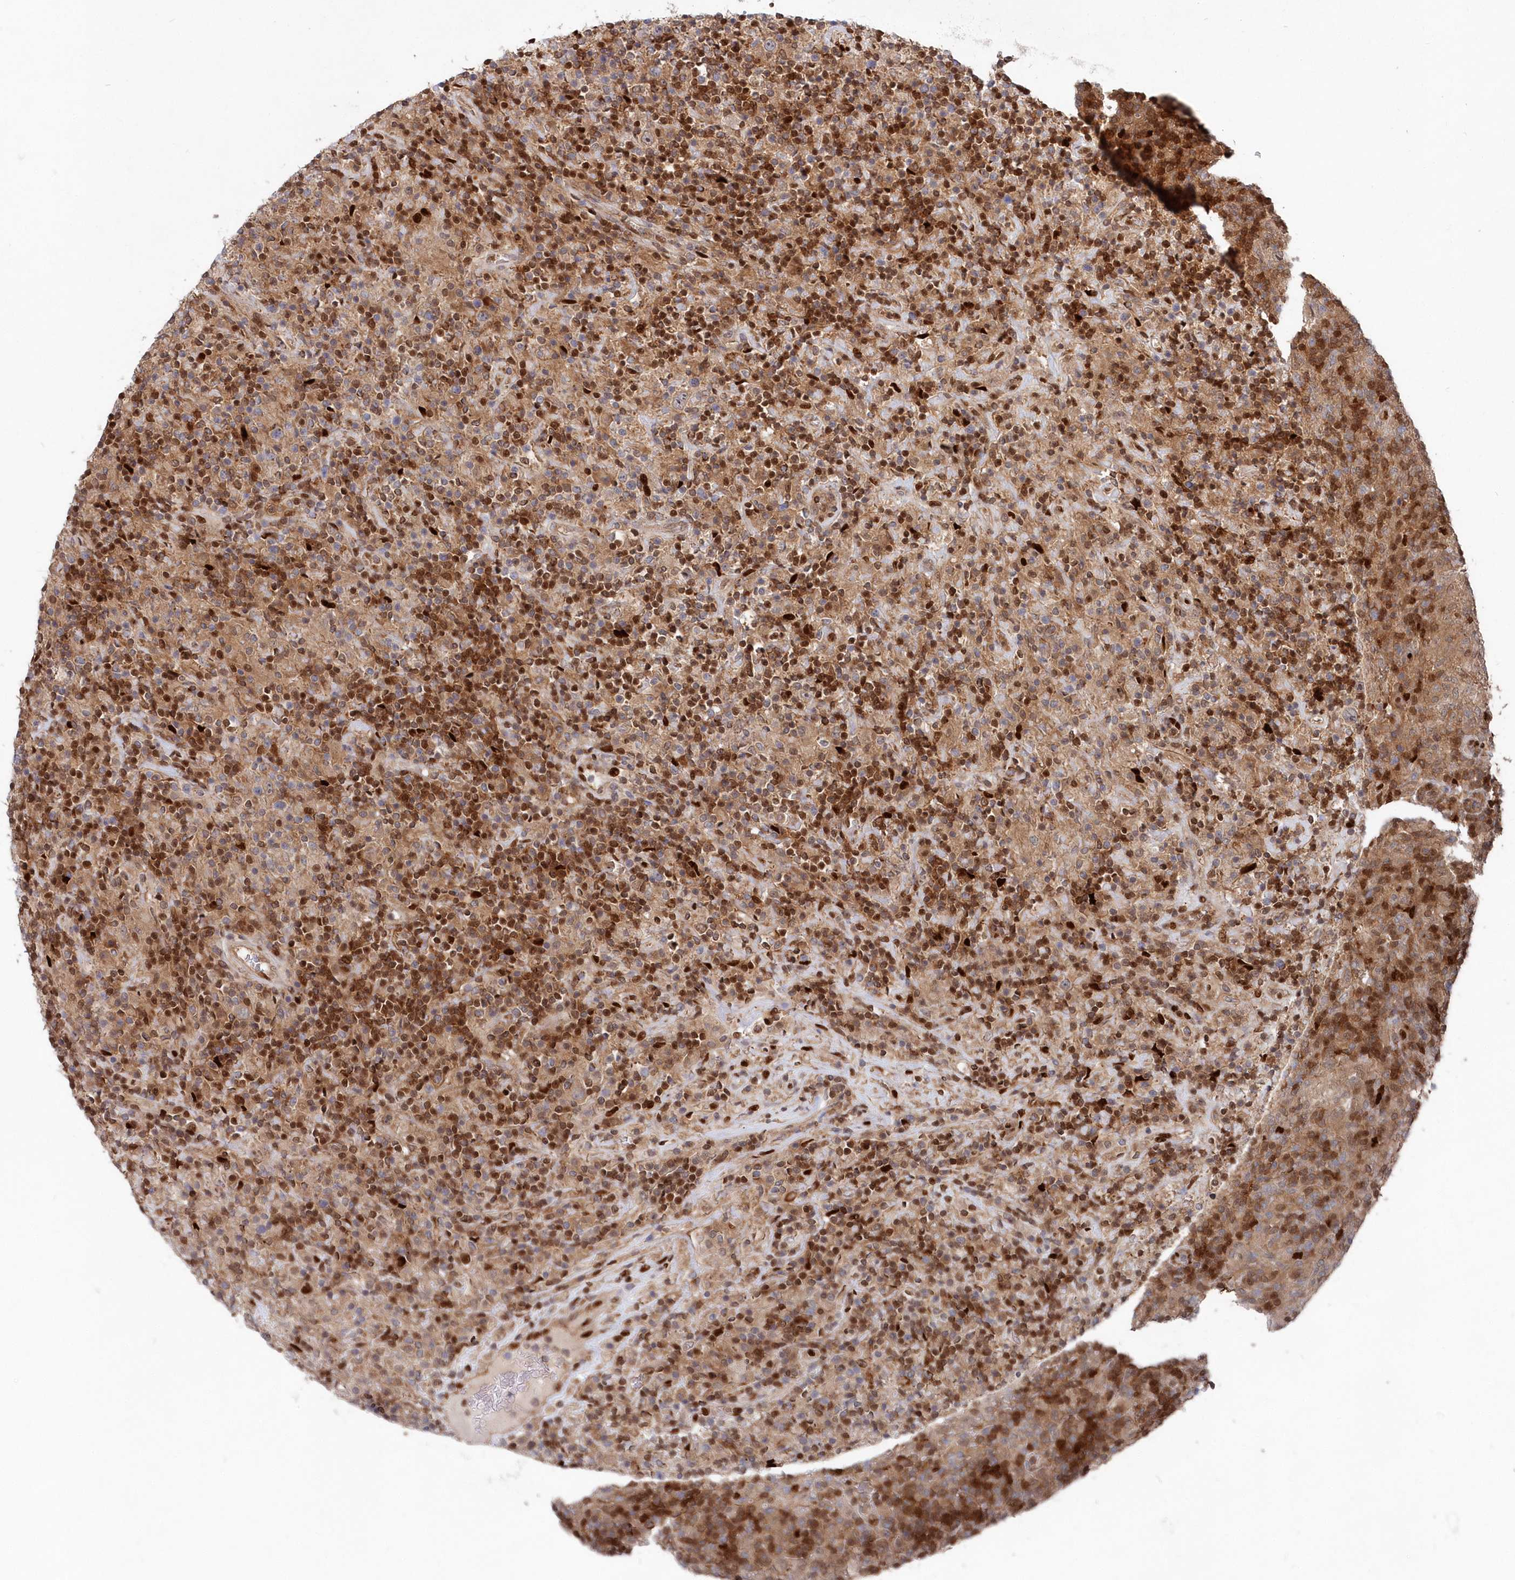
{"staining": {"intensity": "negative", "quantity": "none", "location": "none"}, "tissue": "lymphoma", "cell_type": "Tumor cells", "image_type": "cancer", "snomed": [{"axis": "morphology", "description": "Hodgkin's disease, NOS"}, {"axis": "topography", "description": "Lymph node"}], "caption": "Immunohistochemical staining of human lymphoma demonstrates no significant staining in tumor cells.", "gene": "ABHD14B", "patient": {"sex": "male", "age": 70}}